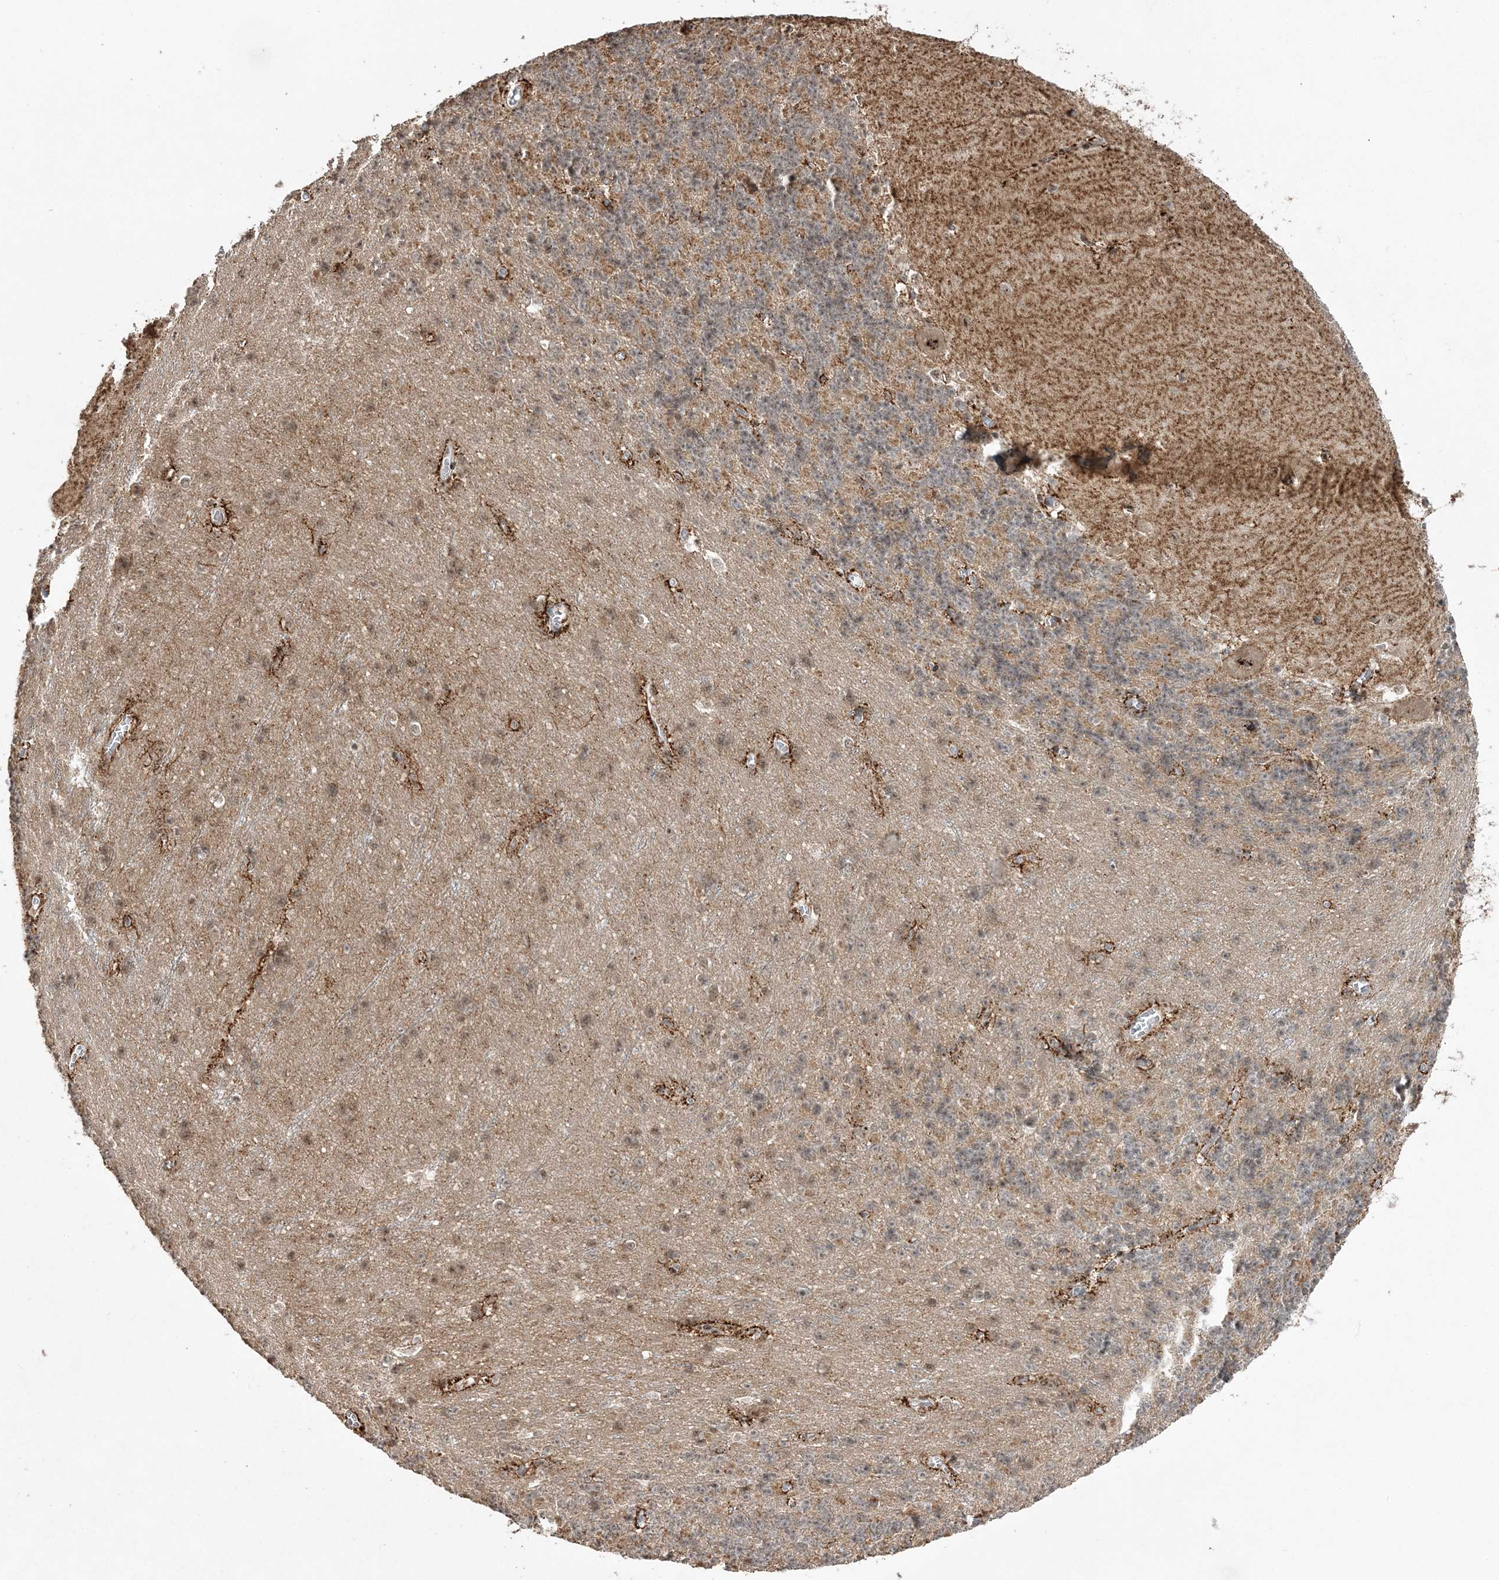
{"staining": {"intensity": "weak", "quantity": "25%-75%", "location": "cytoplasmic/membranous,nuclear"}, "tissue": "cerebellum", "cell_type": "Cells in granular layer", "image_type": "normal", "snomed": [{"axis": "morphology", "description": "Normal tissue, NOS"}, {"axis": "topography", "description": "Cerebellum"}], "caption": "Protein expression by immunohistochemistry demonstrates weak cytoplasmic/membranous,nuclear staining in about 25%-75% of cells in granular layer in unremarkable cerebellum.", "gene": "POLR3B", "patient": {"sex": "male", "age": 37}}